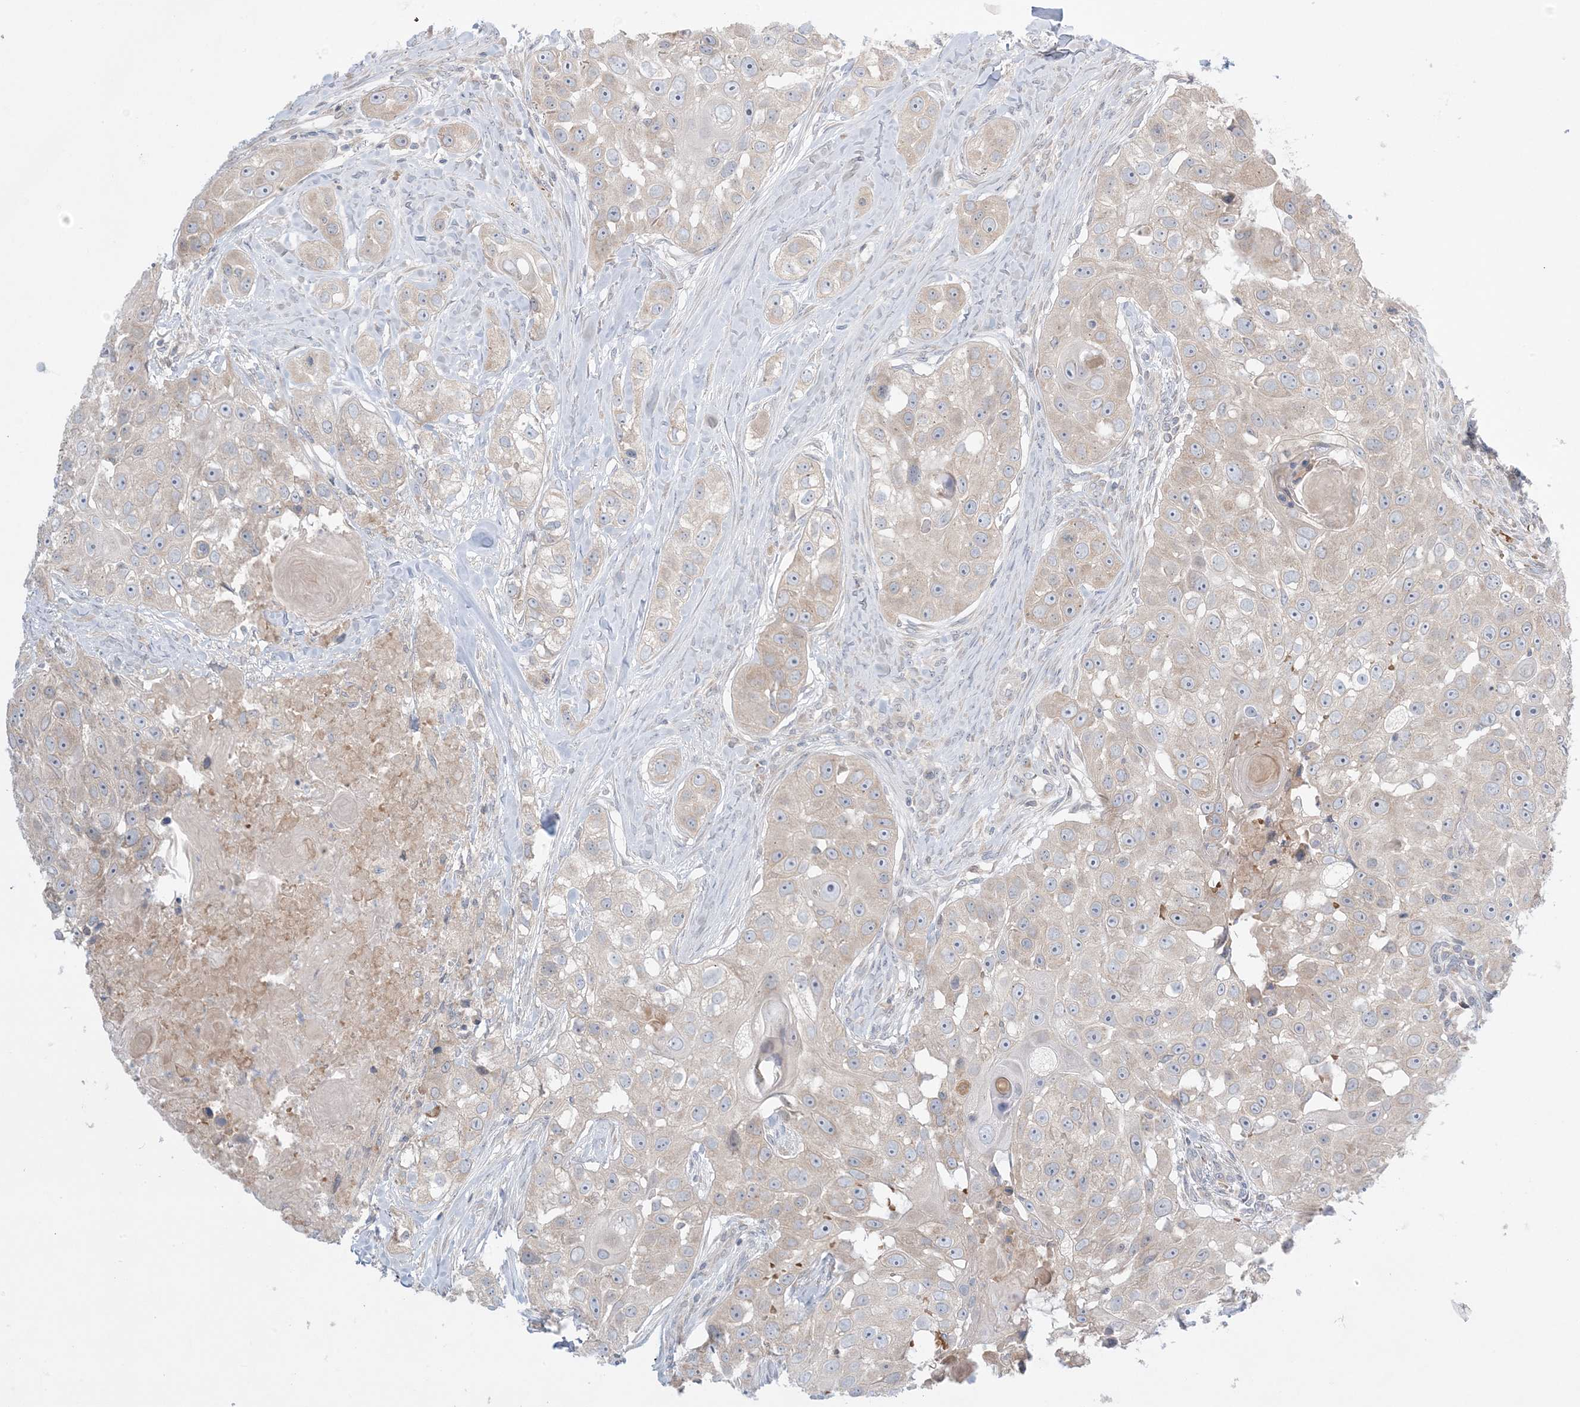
{"staining": {"intensity": "negative", "quantity": "none", "location": "none"}, "tissue": "head and neck cancer", "cell_type": "Tumor cells", "image_type": "cancer", "snomed": [{"axis": "morphology", "description": "Normal tissue, NOS"}, {"axis": "morphology", "description": "Squamous cell carcinoma, NOS"}, {"axis": "topography", "description": "Skeletal muscle"}, {"axis": "topography", "description": "Head-Neck"}], "caption": "Immunohistochemistry (IHC) of head and neck cancer shows no staining in tumor cells.", "gene": "MMGT1", "patient": {"sex": "male", "age": 51}}